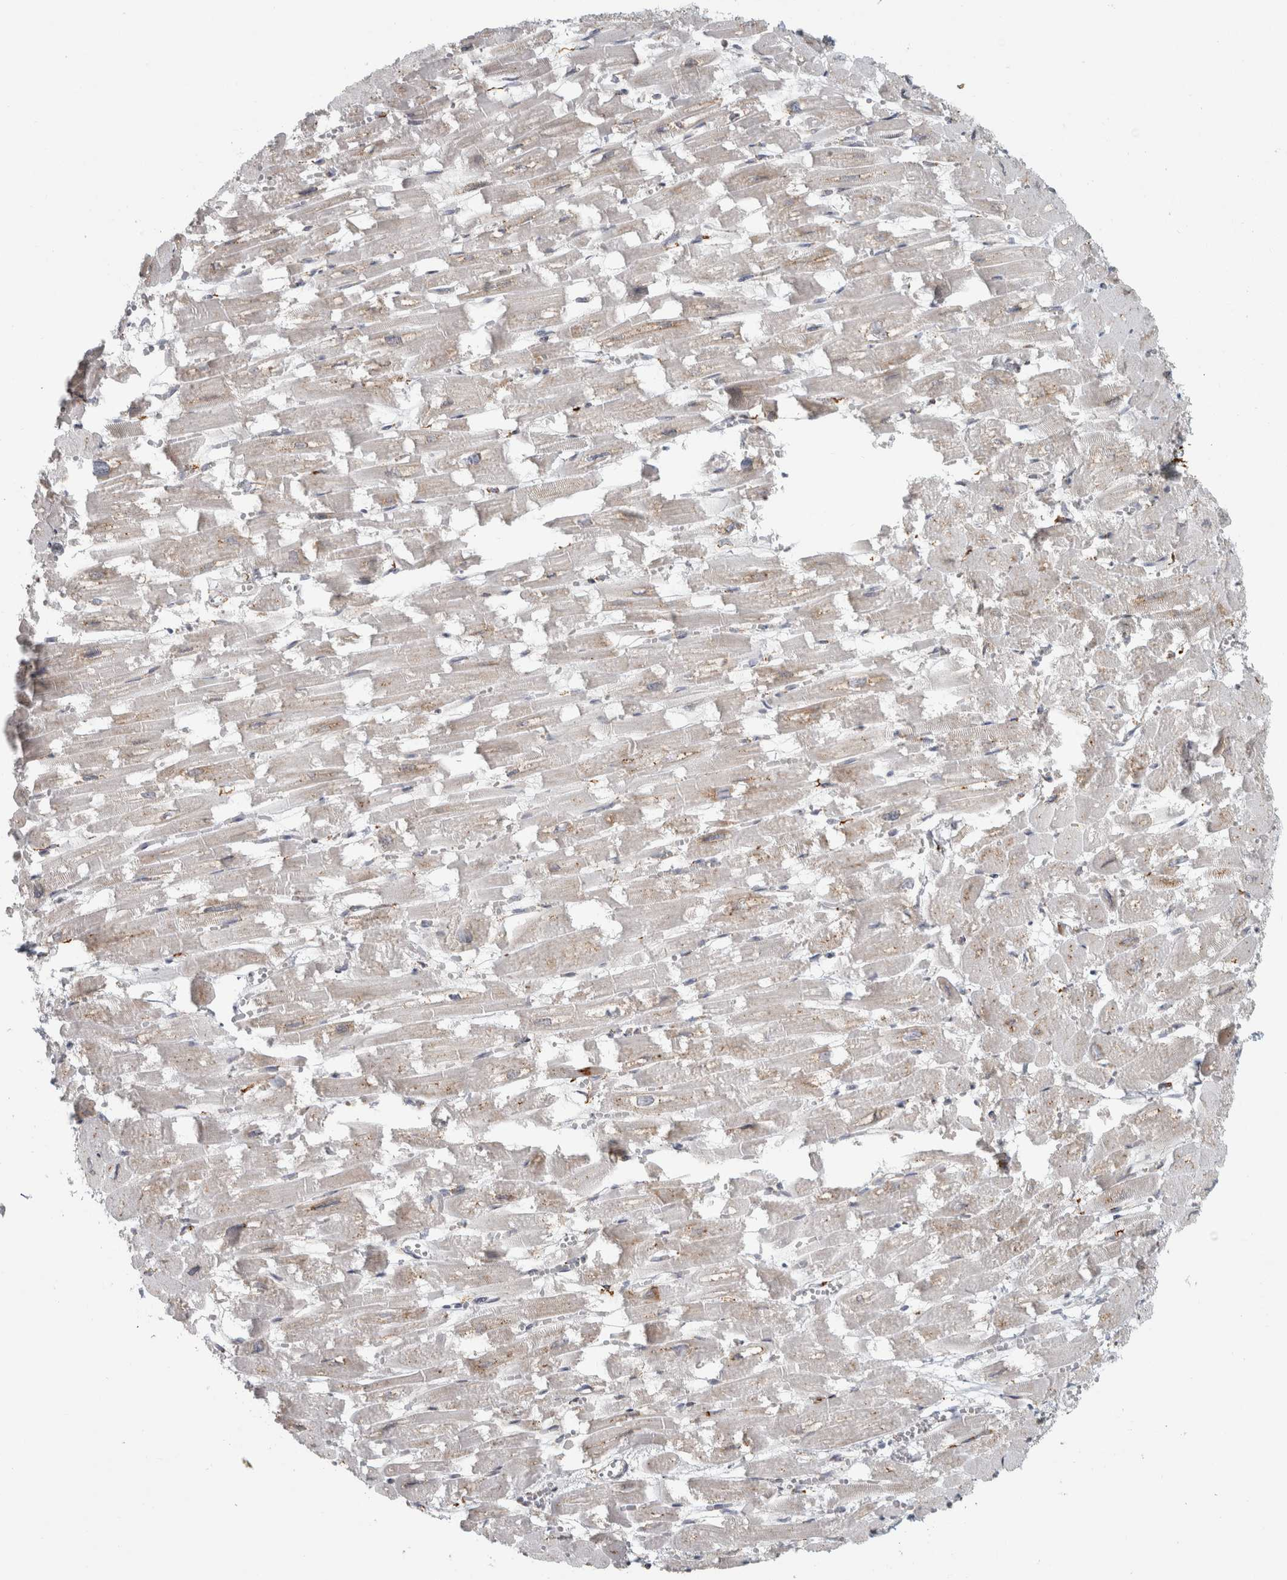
{"staining": {"intensity": "weak", "quantity": "<25%", "location": "cytoplasmic/membranous"}, "tissue": "heart muscle", "cell_type": "Cardiomyocytes", "image_type": "normal", "snomed": [{"axis": "morphology", "description": "Normal tissue, NOS"}, {"axis": "topography", "description": "Heart"}], "caption": "Immunohistochemical staining of benign heart muscle exhibits no significant positivity in cardiomyocytes. The staining was performed using DAB (3,3'-diaminobenzidine) to visualize the protein expression in brown, while the nuclei were stained in blue with hematoxylin (Magnification: 20x).", "gene": "OSTN", "patient": {"sex": "male", "age": 54}}